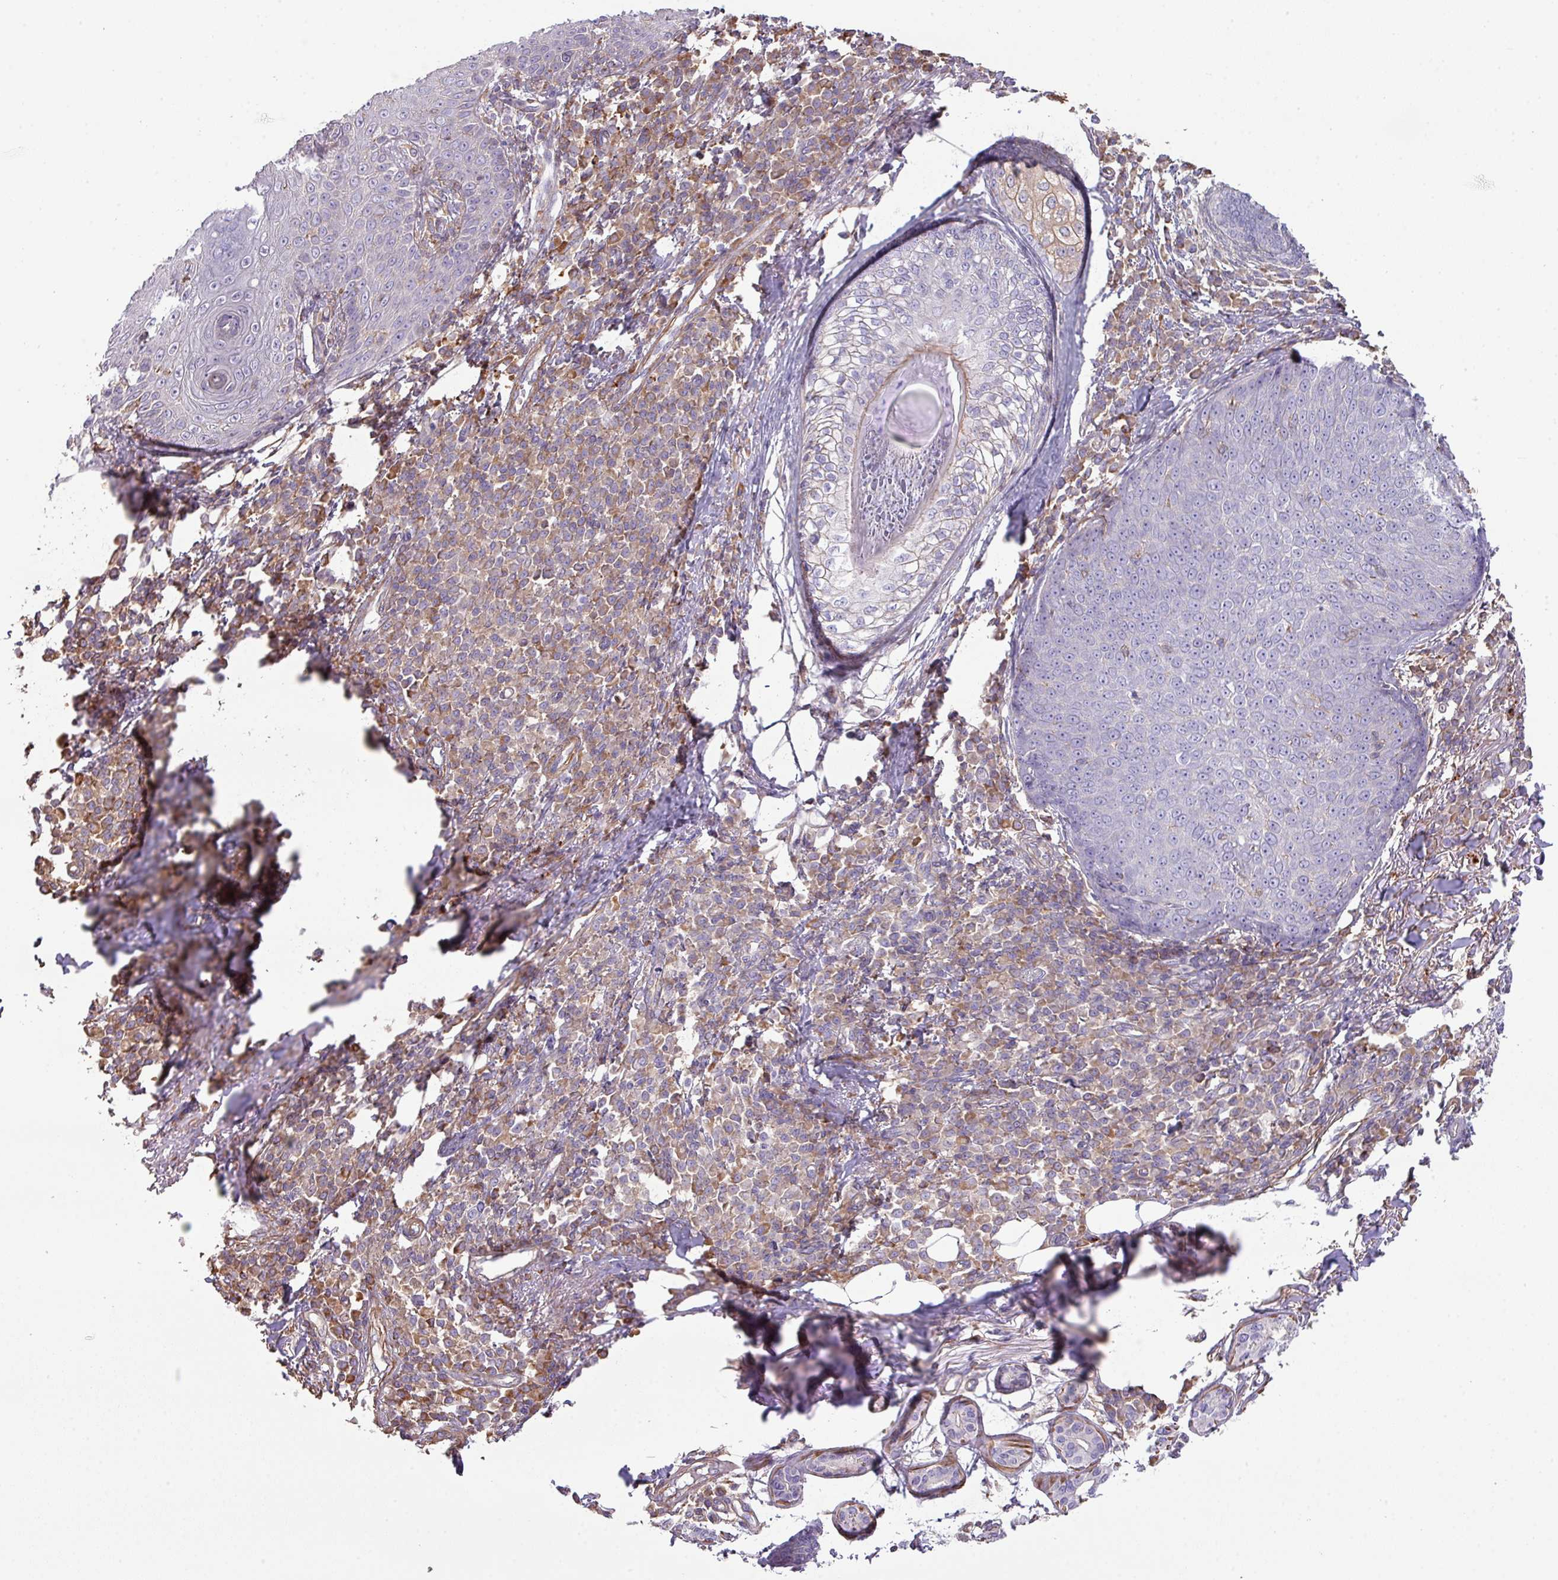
{"staining": {"intensity": "negative", "quantity": "none", "location": "none"}, "tissue": "skin cancer", "cell_type": "Tumor cells", "image_type": "cancer", "snomed": [{"axis": "morphology", "description": "Squamous cell carcinoma, NOS"}, {"axis": "topography", "description": "Skin"}], "caption": "IHC image of neoplastic tissue: skin cancer stained with DAB shows no significant protein staining in tumor cells.", "gene": "LRRC41", "patient": {"sex": "male", "age": 71}}